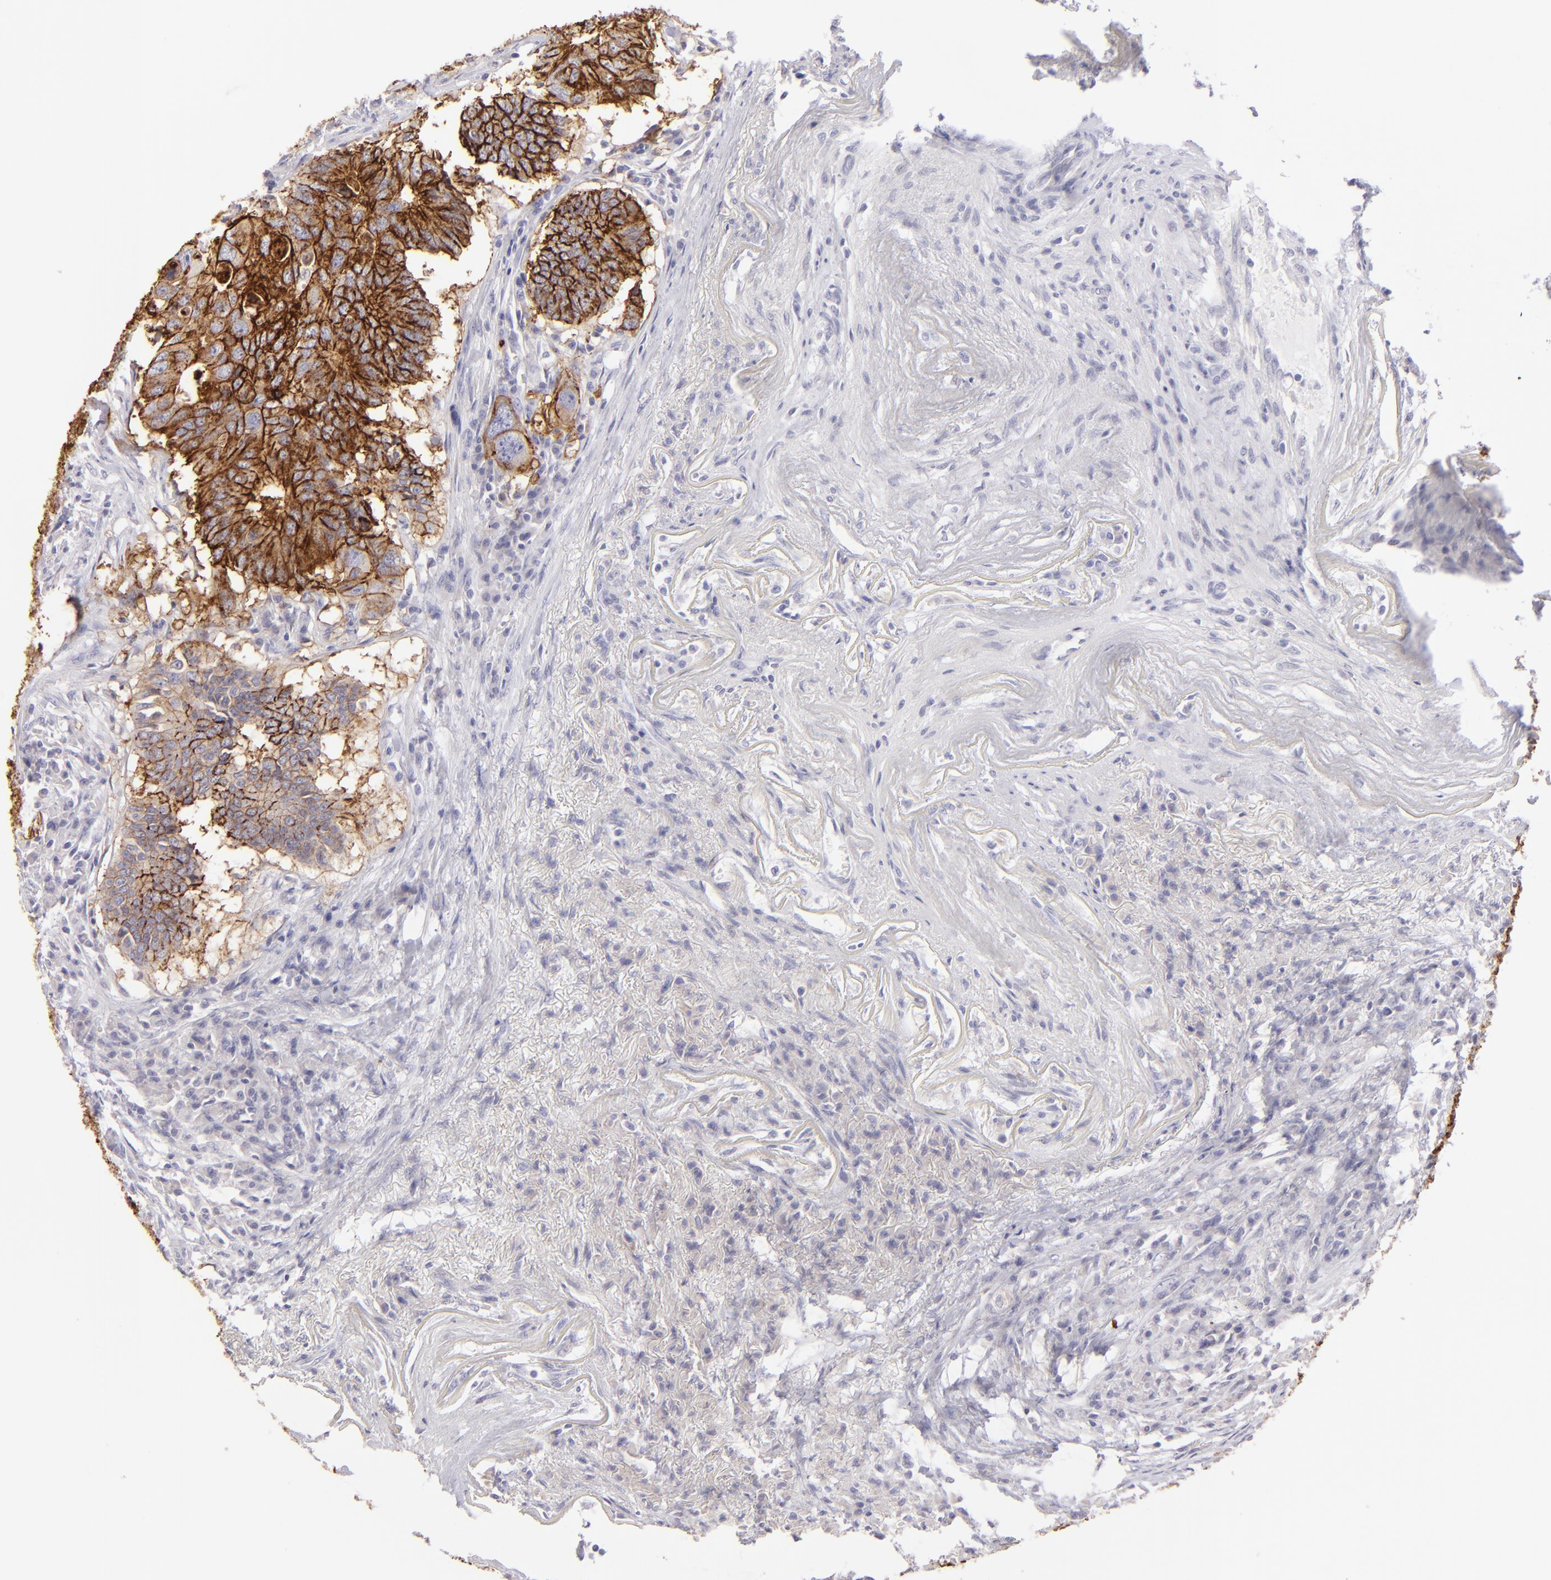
{"staining": {"intensity": "strong", "quantity": ">75%", "location": "cytoplasmic/membranous"}, "tissue": "colorectal cancer", "cell_type": "Tumor cells", "image_type": "cancer", "snomed": [{"axis": "morphology", "description": "Adenocarcinoma, NOS"}, {"axis": "topography", "description": "Colon"}], "caption": "IHC micrograph of neoplastic tissue: human colorectal cancer stained using IHC shows high levels of strong protein expression localized specifically in the cytoplasmic/membranous of tumor cells, appearing as a cytoplasmic/membranous brown color.", "gene": "CLDN4", "patient": {"sex": "male", "age": 71}}